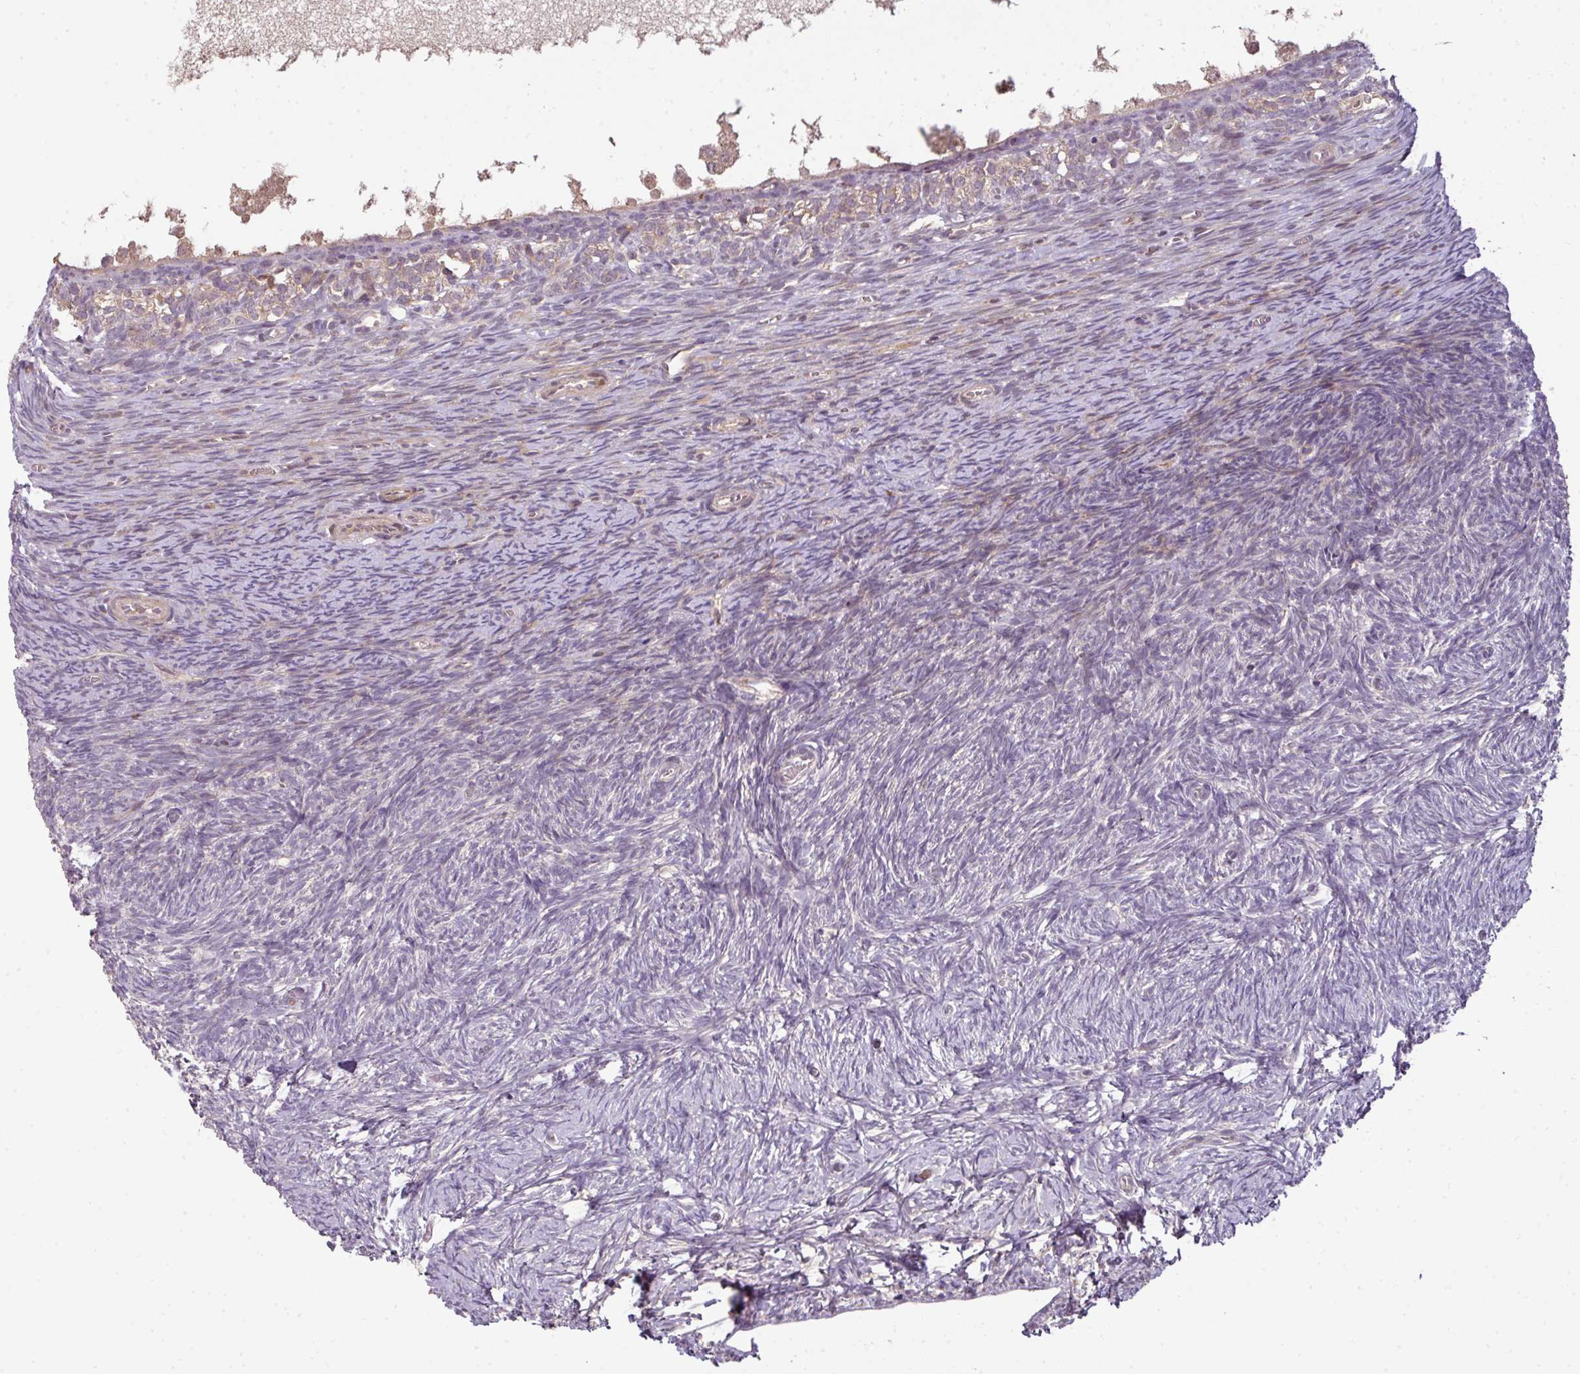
{"staining": {"intensity": "weak", "quantity": "25%-75%", "location": "cytoplasmic/membranous"}, "tissue": "ovary", "cell_type": "Follicle cells", "image_type": "normal", "snomed": [{"axis": "morphology", "description": "Normal tissue, NOS"}, {"axis": "topography", "description": "Ovary"}], "caption": "Protein positivity by IHC exhibits weak cytoplasmic/membranous positivity in about 25%-75% of follicle cells in normal ovary. Using DAB (brown) and hematoxylin (blue) stains, captured at high magnification using brightfield microscopy.", "gene": "SPCS3", "patient": {"sex": "female", "age": 39}}